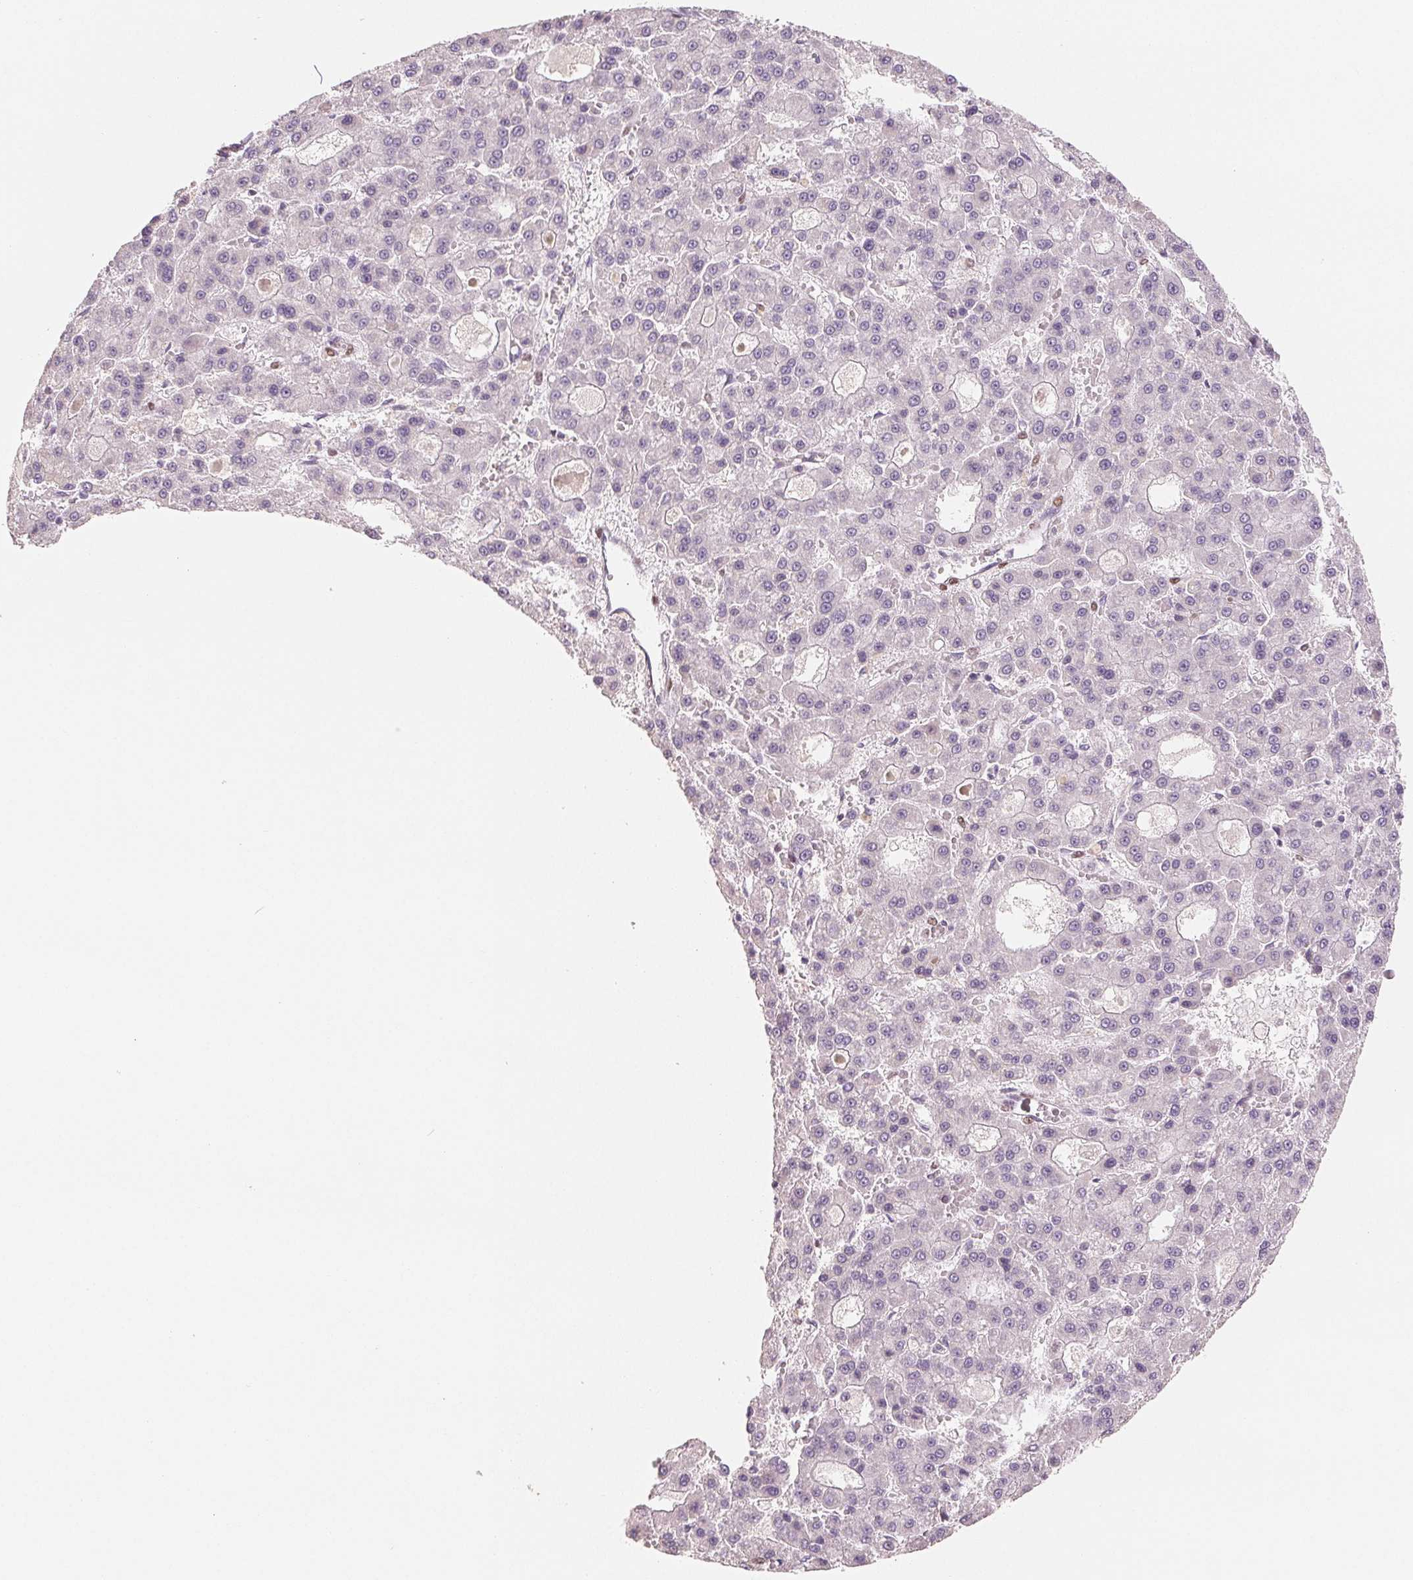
{"staining": {"intensity": "negative", "quantity": "none", "location": "none"}, "tissue": "liver cancer", "cell_type": "Tumor cells", "image_type": "cancer", "snomed": [{"axis": "morphology", "description": "Carcinoma, Hepatocellular, NOS"}, {"axis": "topography", "description": "Liver"}], "caption": "Immunohistochemistry (IHC) image of human liver cancer (hepatocellular carcinoma) stained for a protein (brown), which displays no expression in tumor cells.", "gene": "SMARCD3", "patient": {"sex": "male", "age": 70}}